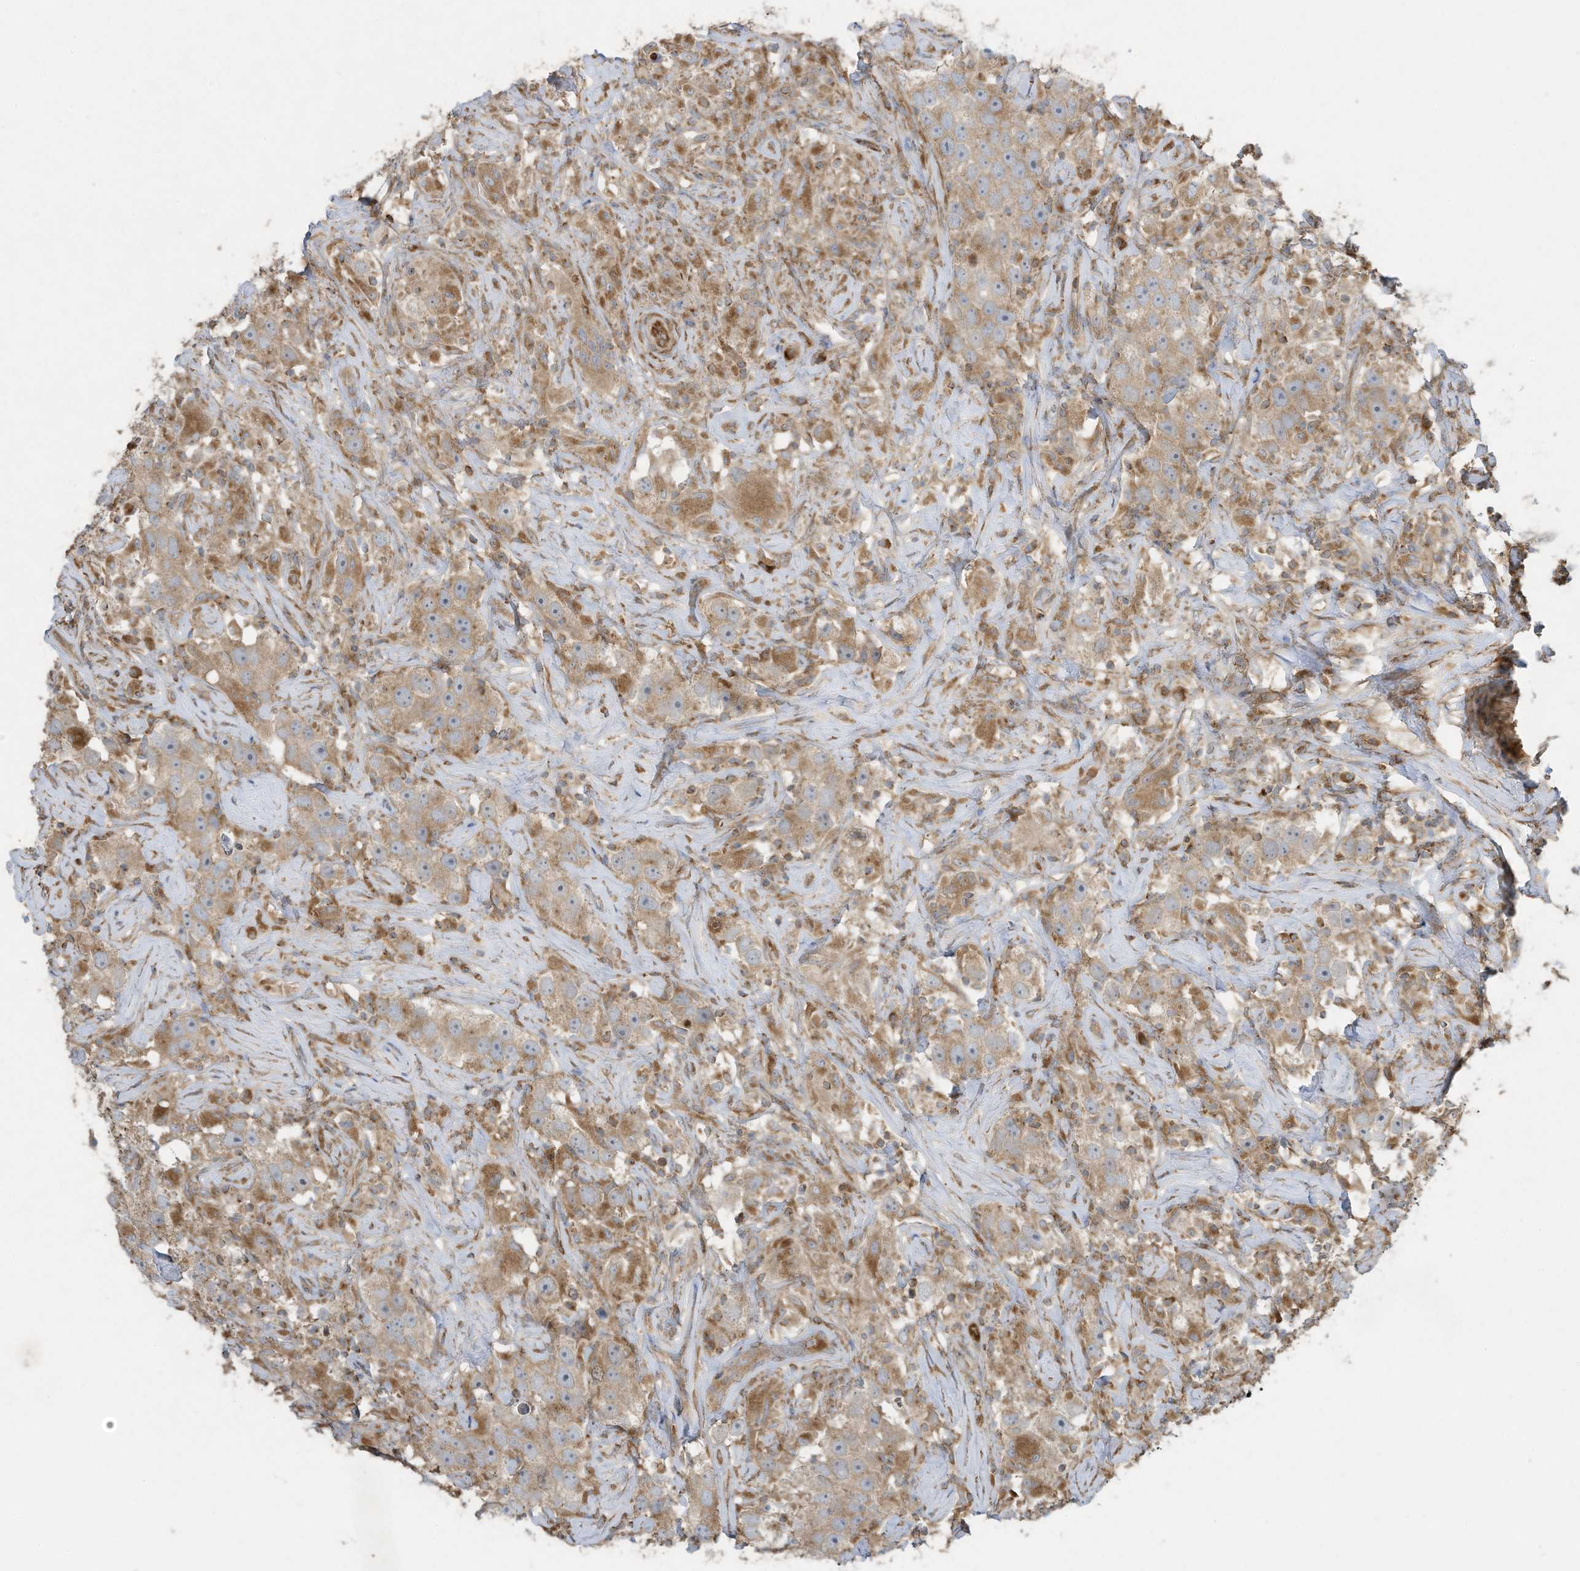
{"staining": {"intensity": "weak", "quantity": ">75%", "location": "cytoplasmic/membranous"}, "tissue": "testis cancer", "cell_type": "Tumor cells", "image_type": "cancer", "snomed": [{"axis": "morphology", "description": "Seminoma, NOS"}, {"axis": "topography", "description": "Testis"}], "caption": "Testis seminoma stained for a protein displays weak cytoplasmic/membranous positivity in tumor cells.", "gene": "SYNJ2", "patient": {"sex": "male", "age": 49}}